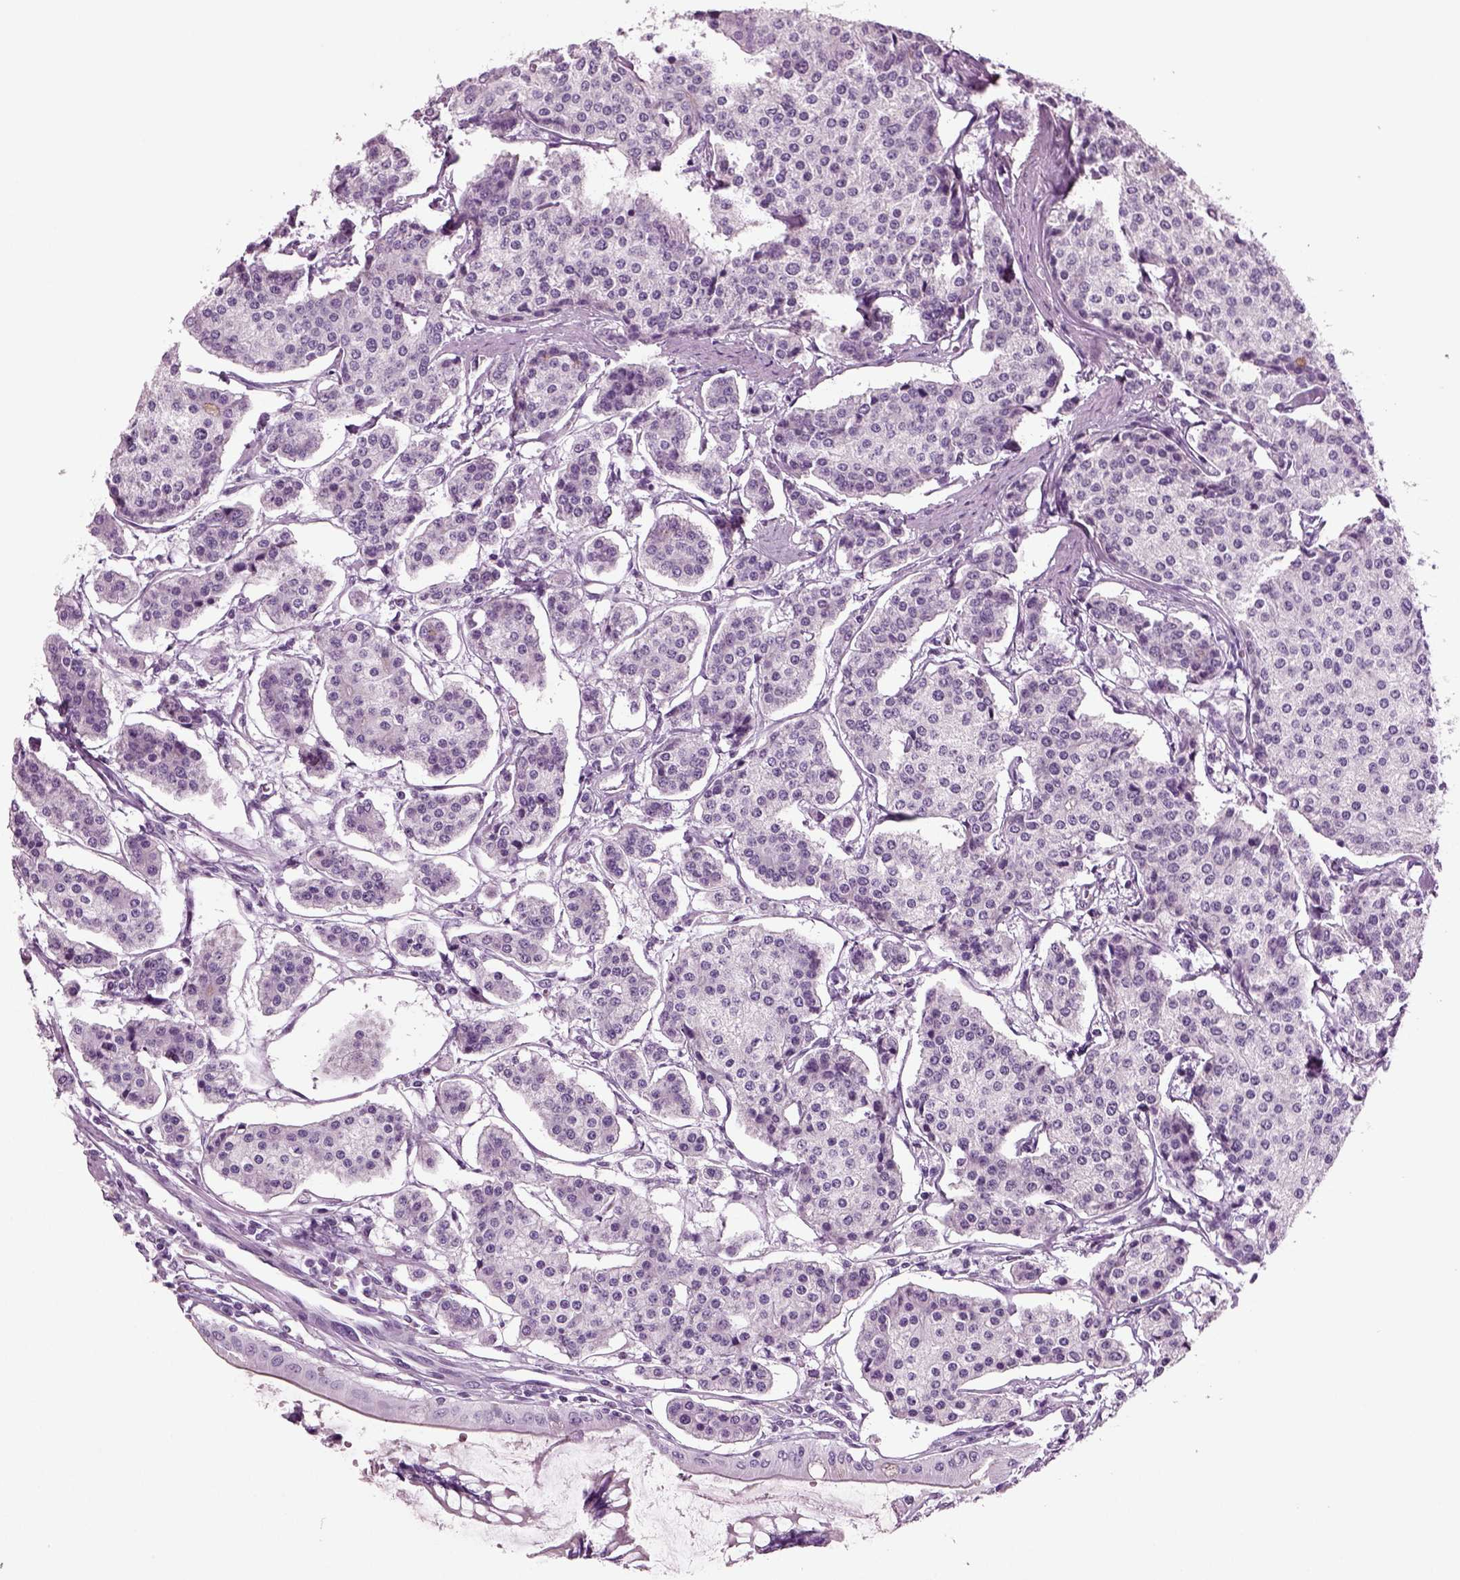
{"staining": {"intensity": "negative", "quantity": "none", "location": "none"}, "tissue": "carcinoid", "cell_type": "Tumor cells", "image_type": "cancer", "snomed": [{"axis": "morphology", "description": "Carcinoid, malignant, NOS"}, {"axis": "topography", "description": "Small intestine"}], "caption": "Photomicrograph shows no significant protein positivity in tumor cells of carcinoid.", "gene": "CRABP1", "patient": {"sex": "female", "age": 65}}